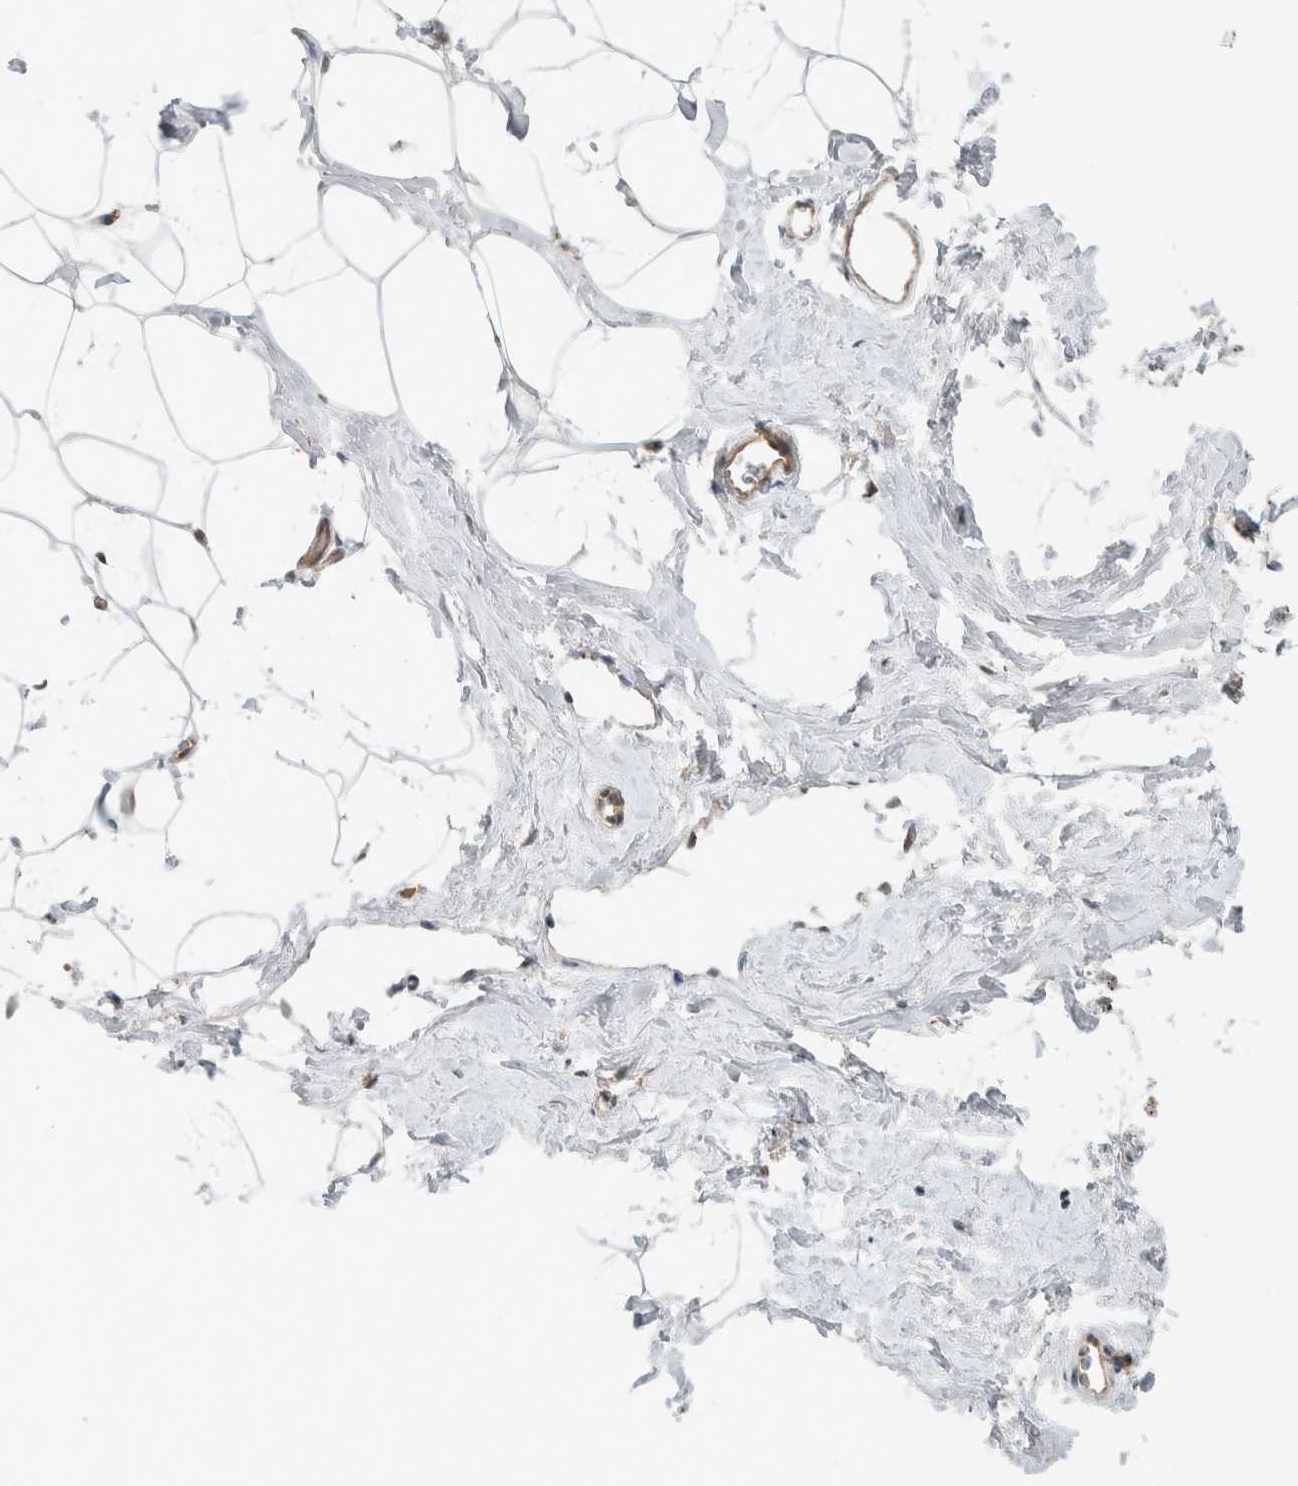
{"staining": {"intensity": "negative", "quantity": "none", "location": "none"}, "tissue": "adipose tissue", "cell_type": "Adipocytes", "image_type": "normal", "snomed": [{"axis": "morphology", "description": "Normal tissue, NOS"}, {"axis": "morphology", "description": "Fibrosis, NOS"}, {"axis": "topography", "description": "Breast"}, {"axis": "topography", "description": "Adipose tissue"}], "caption": "Adipocytes show no significant protein expression in unremarkable adipose tissue. (Immunohistochemistry (ihc), brightfield microscopy, high magnification).", "gene": "DEPTOR", "patient": {"sex": "female", "age": 39}}